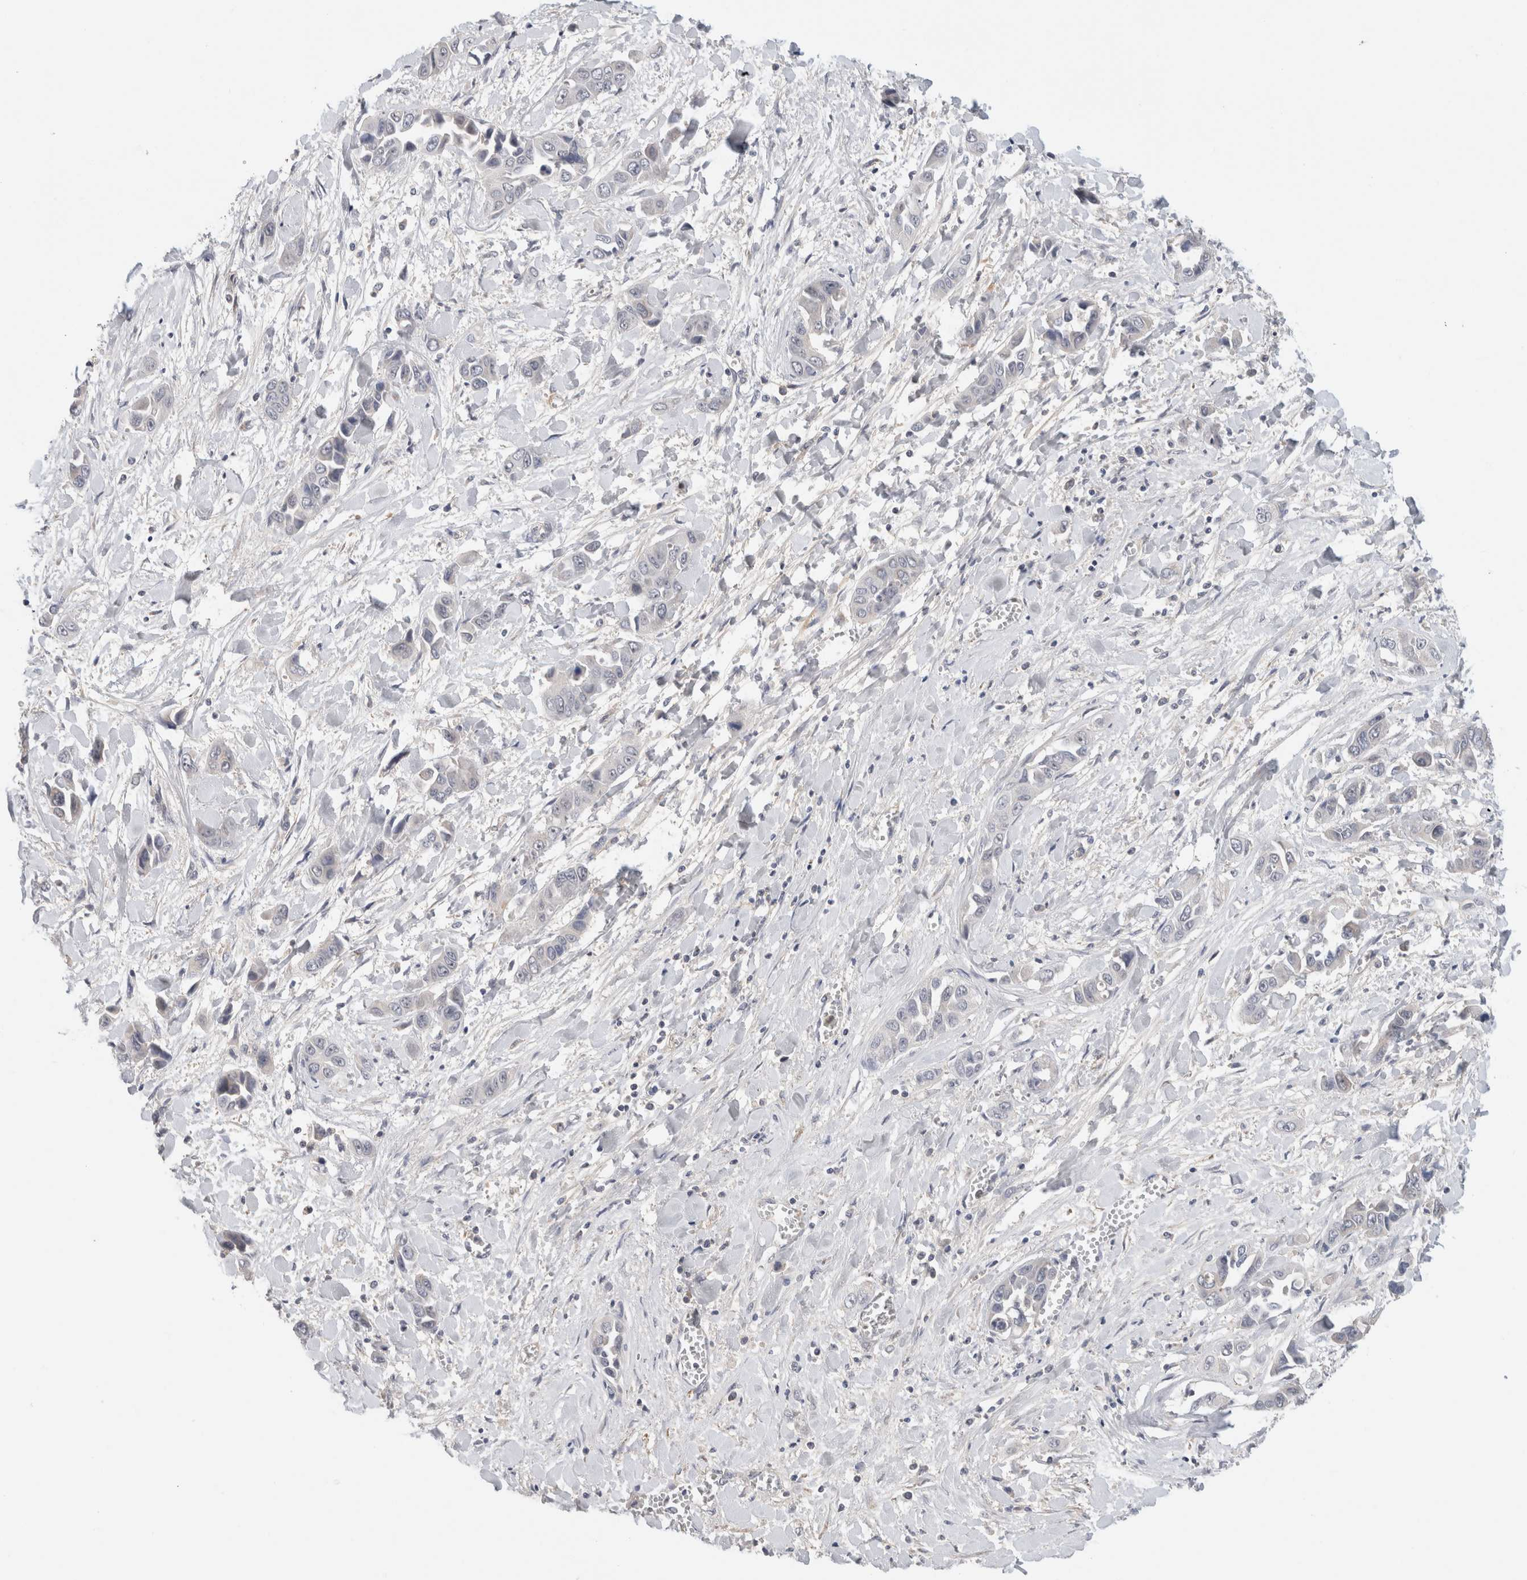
{"staining": {"intensity": "negative", "quantity": "none", "location": "none"}, "tissue": "liver cancer", "cell_type": "Tumor cells", "image_type": "cancer", "snomed": [{"axis": "morphology", "description": "Cholangiocarcinoma"}, {"axis": "topography", "description": "Liver"}], "caption": "Tumor cells show no significant protein staining in liver cholangiocarcinoma. (Stains: DAB (3,3'-diaminobenzidine) immunohistochemistry (IHC) with hematoxylin counter stain, Microscopy: brightfield microscopy at high magnification).", "gene": "HCN3", "patient": {"sex": "female", "age": 52}}